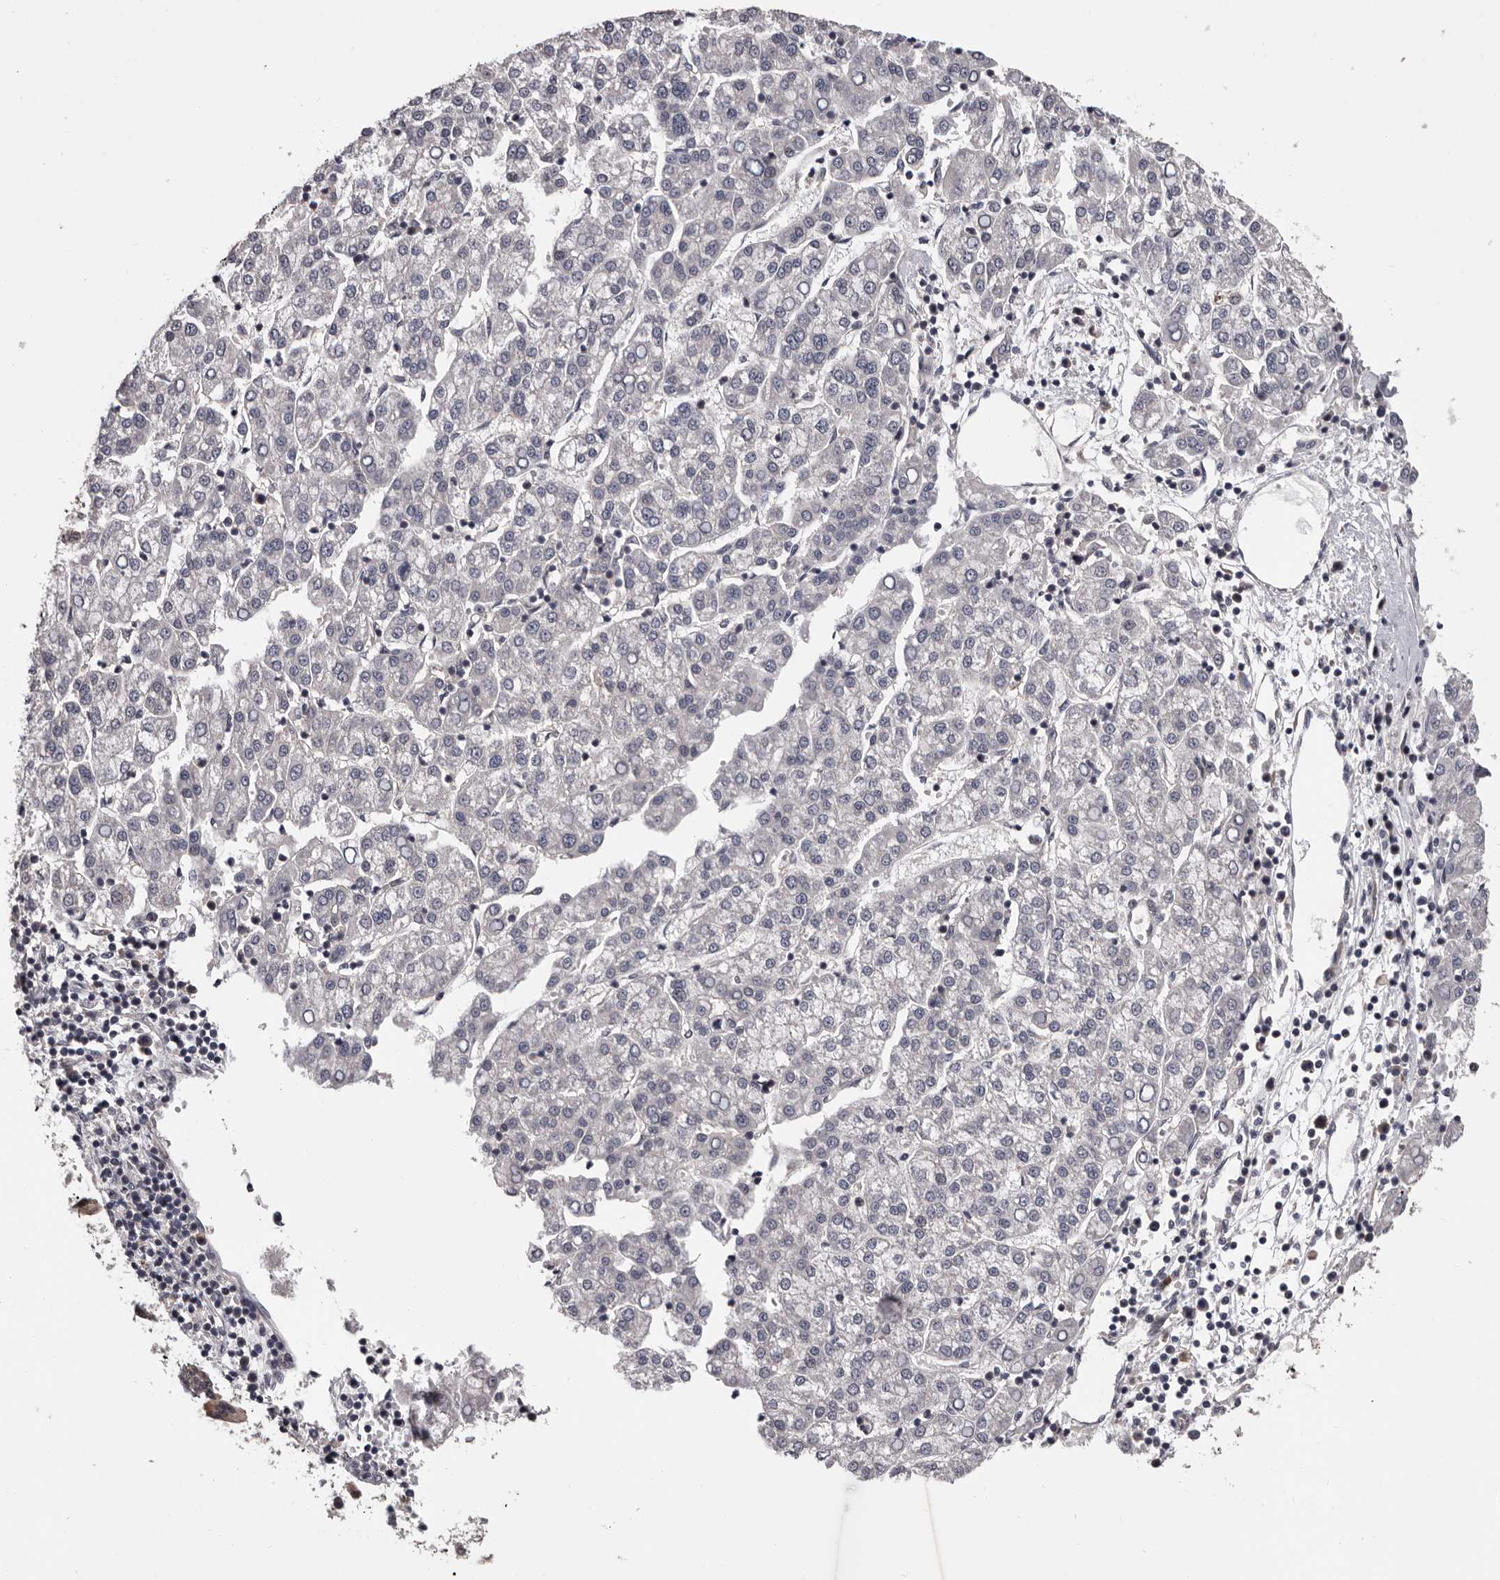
{"staining": {"intensity": "negative", "quantity": "none", "location": "none"}, "tissue": "liver cancer", "cell_type": "Tumor cells", "image_type": "cancer", "snomed": [{"axis": "morphology", "description": "Carcinoma, Hepatocellular, NOS"}, {"axis": "topography", "description": "Liver"}], "caption": "Histopathology image shows no protein positivity in tumor cells of liver cancer tissue.", "gene": "MED8", "patient": {"sex": "female", "age": 58}}